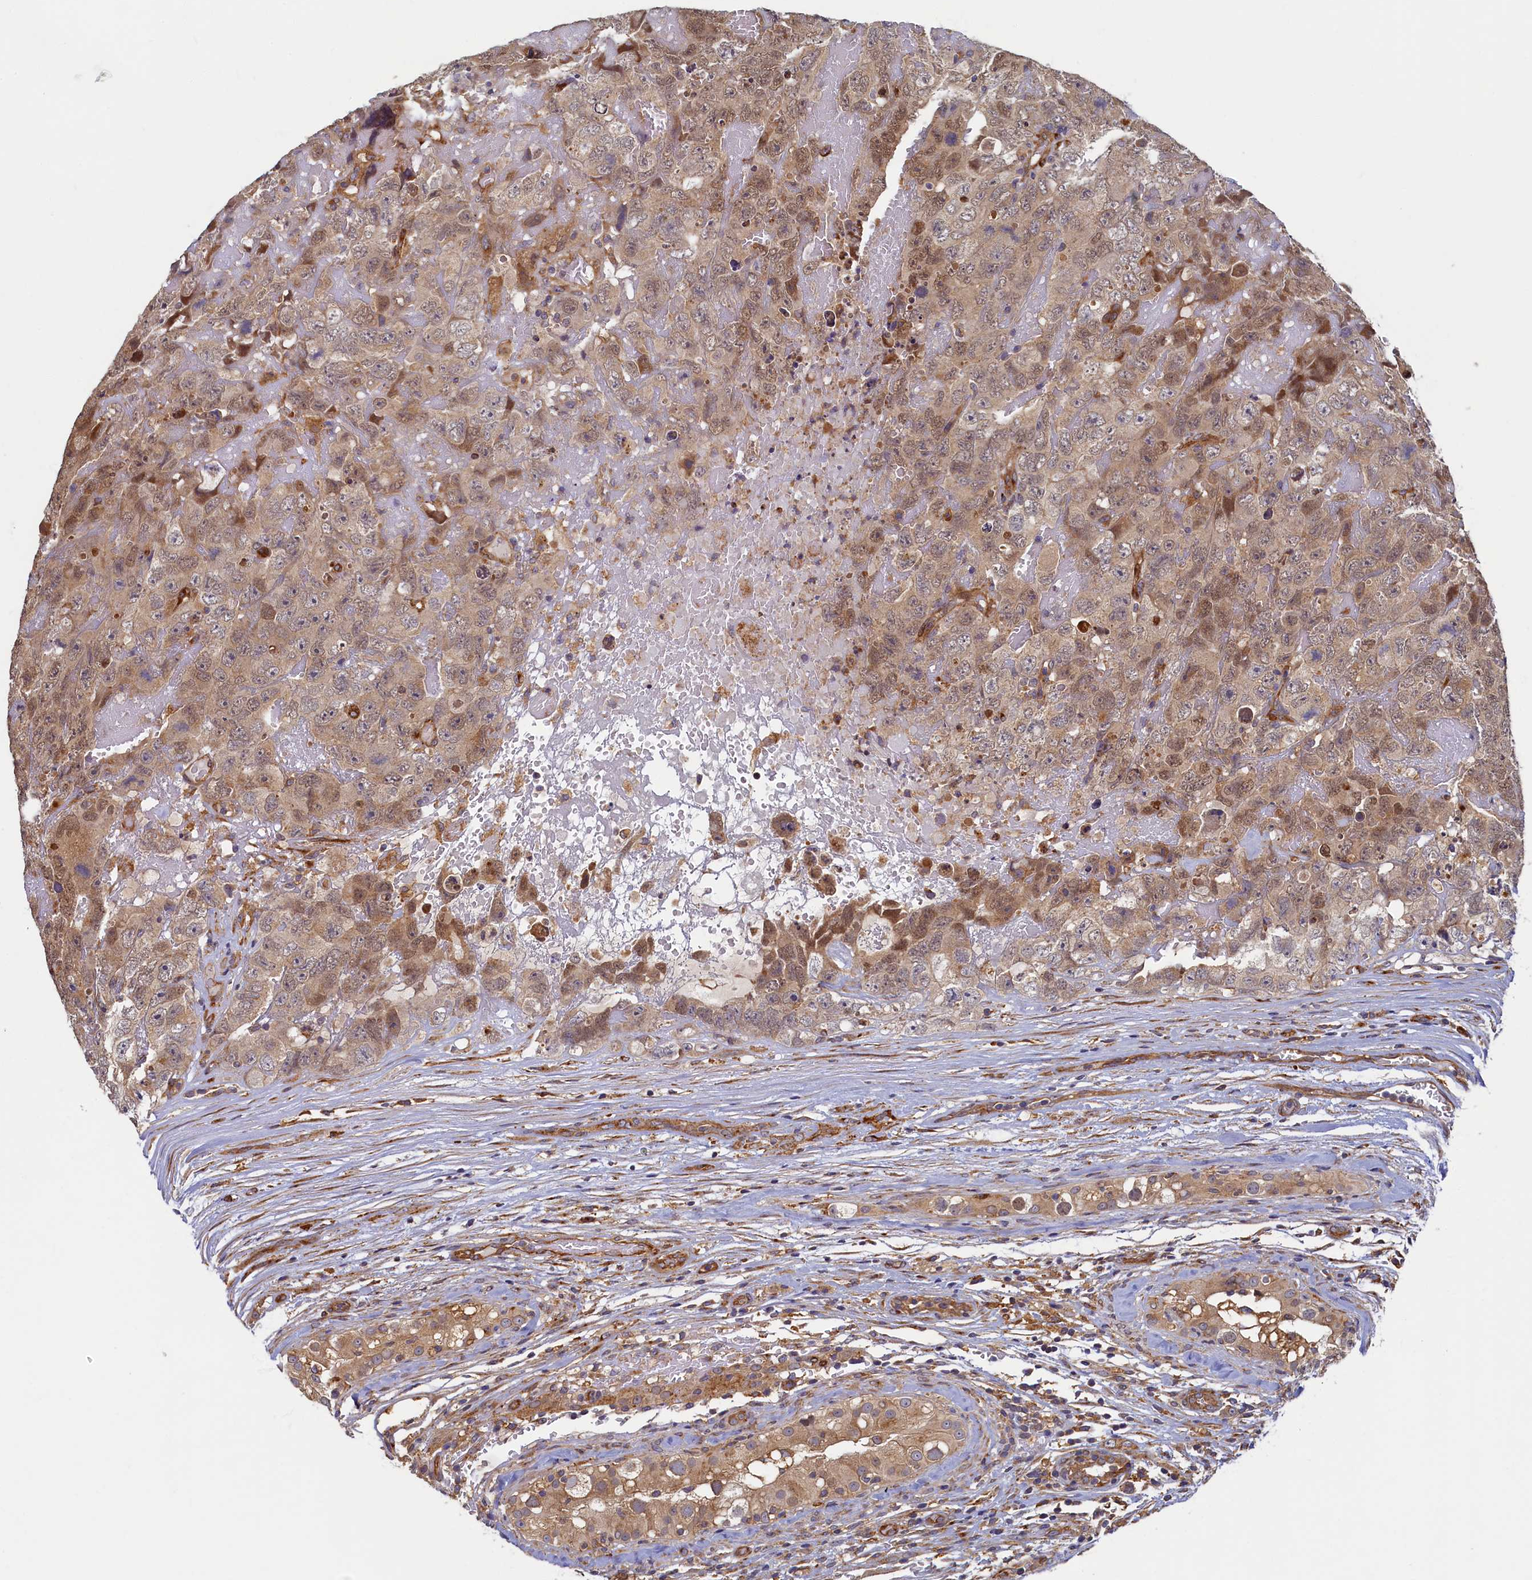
{"staining": {"intensity": "moderate", "quantity": "<25%", "location": "cytoplasmic/membranous,nuclear"}, "tissue": "testis cancer", "cell_type": "Tumor cells", "image_type": "cancer", "snomed": [{"axis": "morphology", "description": "Carcinoma, Embryonal, NOS"}, {"axis": "topography", "description": "Testis"}], "caption": "Moderate cytoplasmic/membranous and nuclear expression is identified in about <25% of tumor cells in embryonal carcinoma (testis).", "gene": "STX12", "patient": {"sex": "male", "age": 45}}